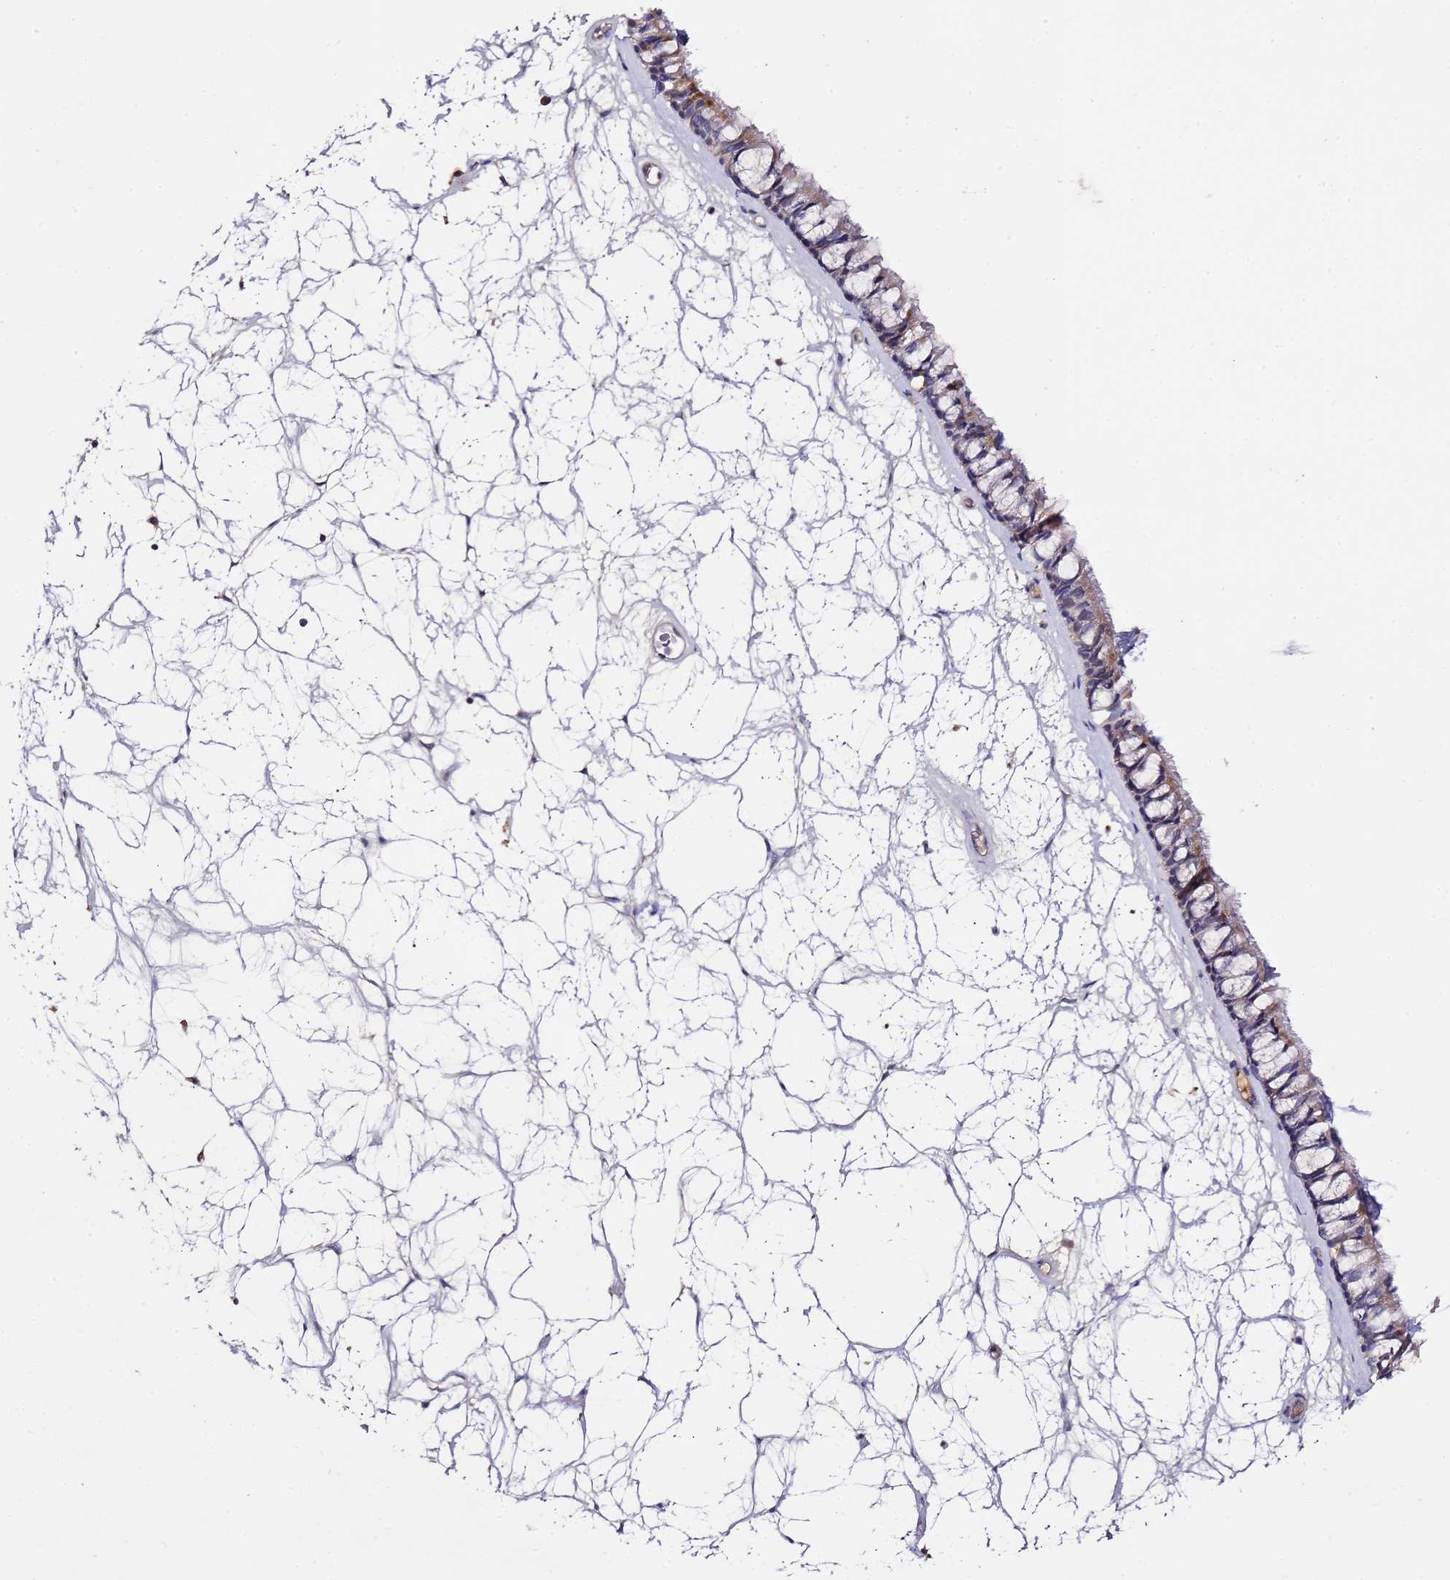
{"staining": {"intensity": "weak", "quantity": "25%-75%", "location": "cytoplasmic/membranous"}, "tissue": "nasopharynx", "cell_type": "Respiratory epithelial cells", "image_type": "normal", "snomed": [{"axis": "morphology", "description": "Normal tissue, NOS"}, {"axis": "topography", "description": "Nasopharynx"}], "caption": "Protein staining of benign nasopharynx exhibits weak cytoplasmic/membranous staining in approximately 25%-75% of respiratory epithelial cells.", "gene": "OR2B11", "patient": {"sex": "male", "age": 64}}